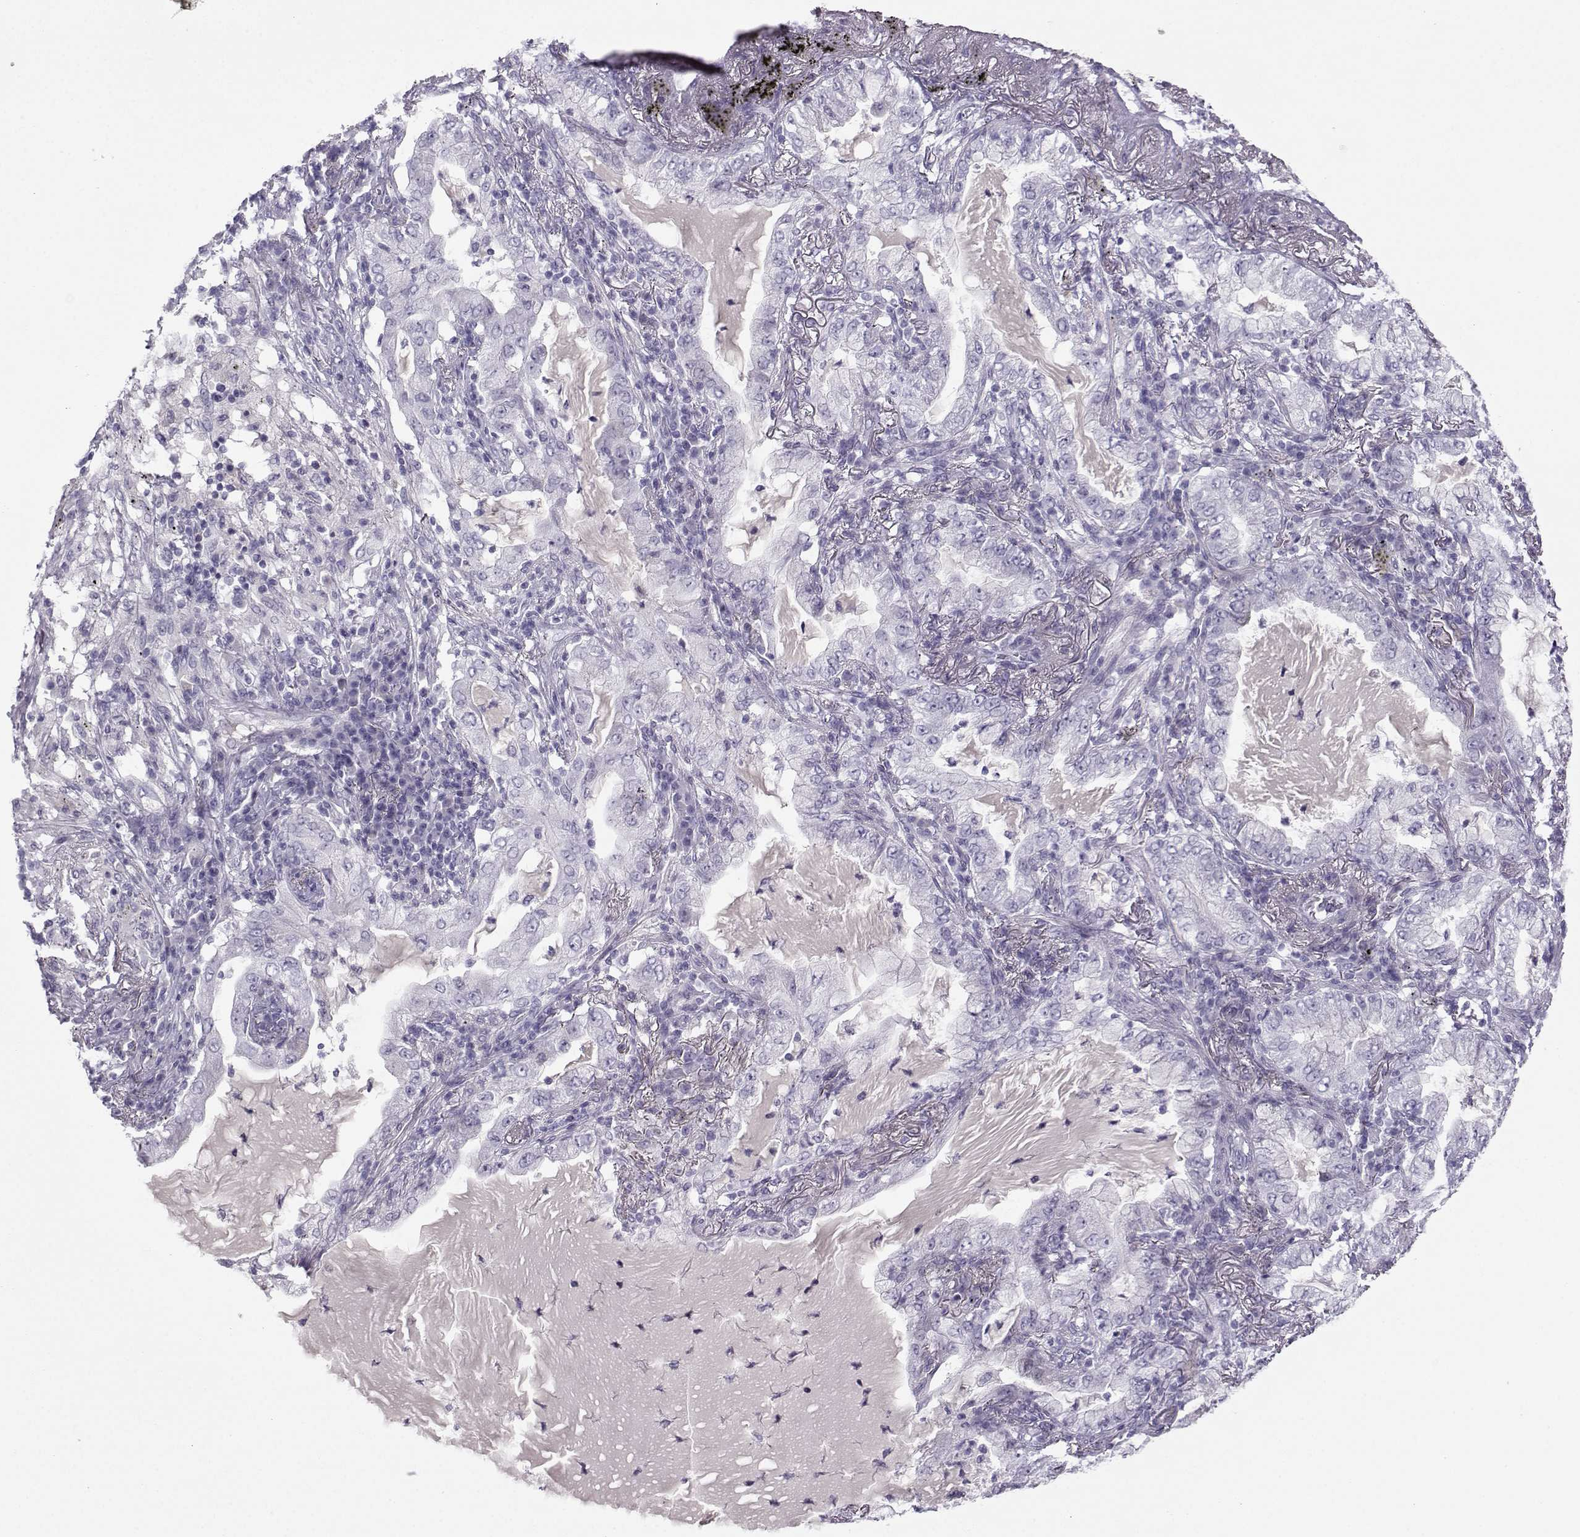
{"staining": {"intensity": "negative", "quantity": "none", "location": "none"}, "tissue": "lung cancer", "cell_type": "Tumor cells", "image_type": "cancer", "snomed": [{"axis": "morphology", "description": "Adenocarcinoma, NOS"}, {"axis": "topography", "description": "Lung"}], "caption": "The photomicrograph demonstrates no significant positivity in tumor cells of lung cancer (adenocarcinoma).", "gene": "ARMC2", "patient": {"sex": "female", "age": 73}}